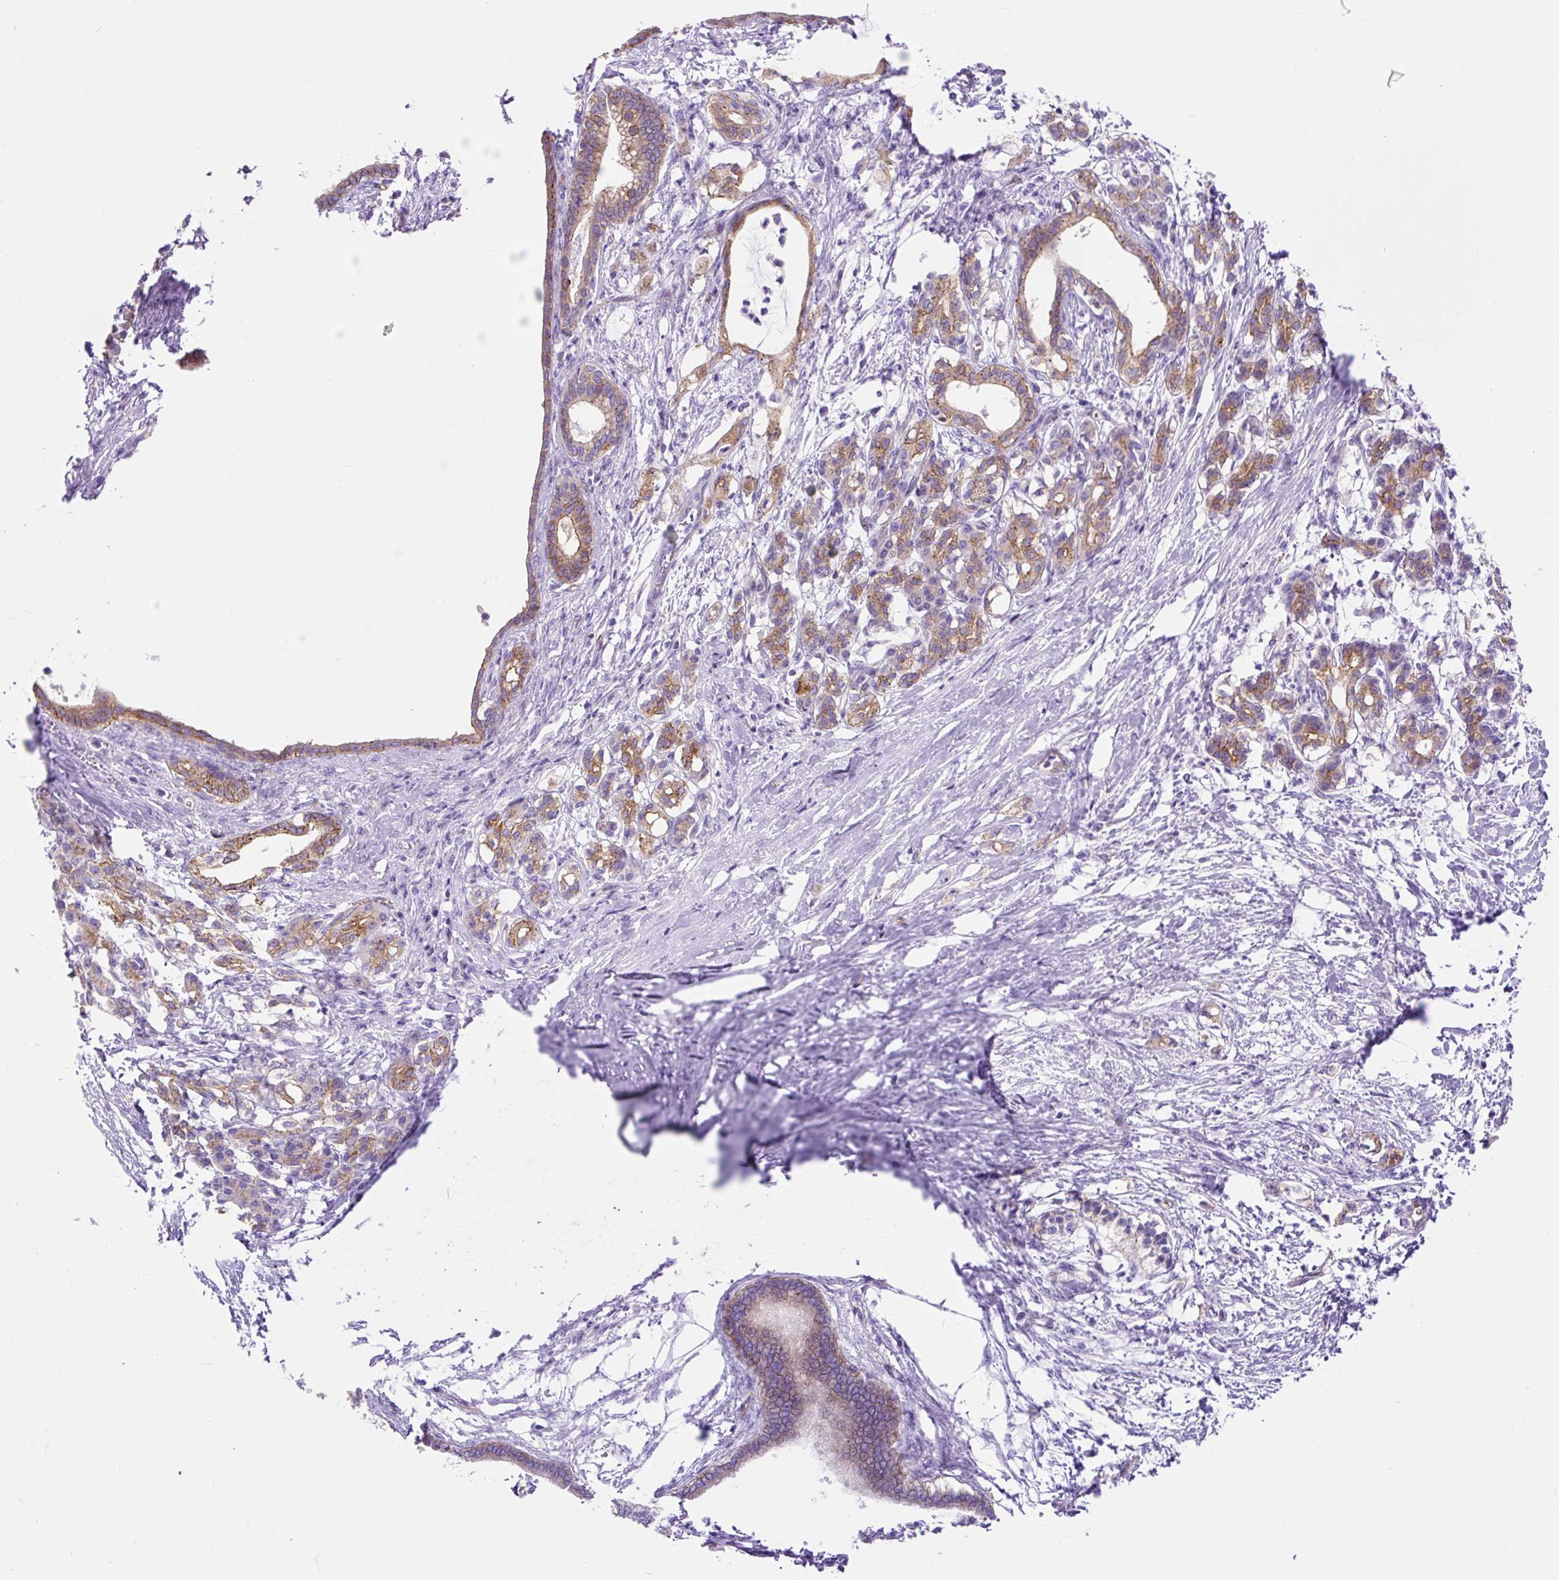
{"staining": {"intensity": "moderate", "quantity": ">75%", "location": "cytoplasmic/membranous"}, "tissue": "pancreatic cancer", "cell_type": "Tumor cells", "image_type": "cancer", "snomed": [{"axis": "morphology", "description": "Adenocarcinoma, NOS"}, {"axis": "topography", "description": "Pancreas"}], "caption": "This is a photomicrograph of immunohistochemistry (IHC) staining of pancreatic adenocarcinoma, which shows moderate positivity in the cytoplasmic/membranous of tumor cells.", "gene": "HIP1R", "patient": {"sex": "female", "age": 55}}